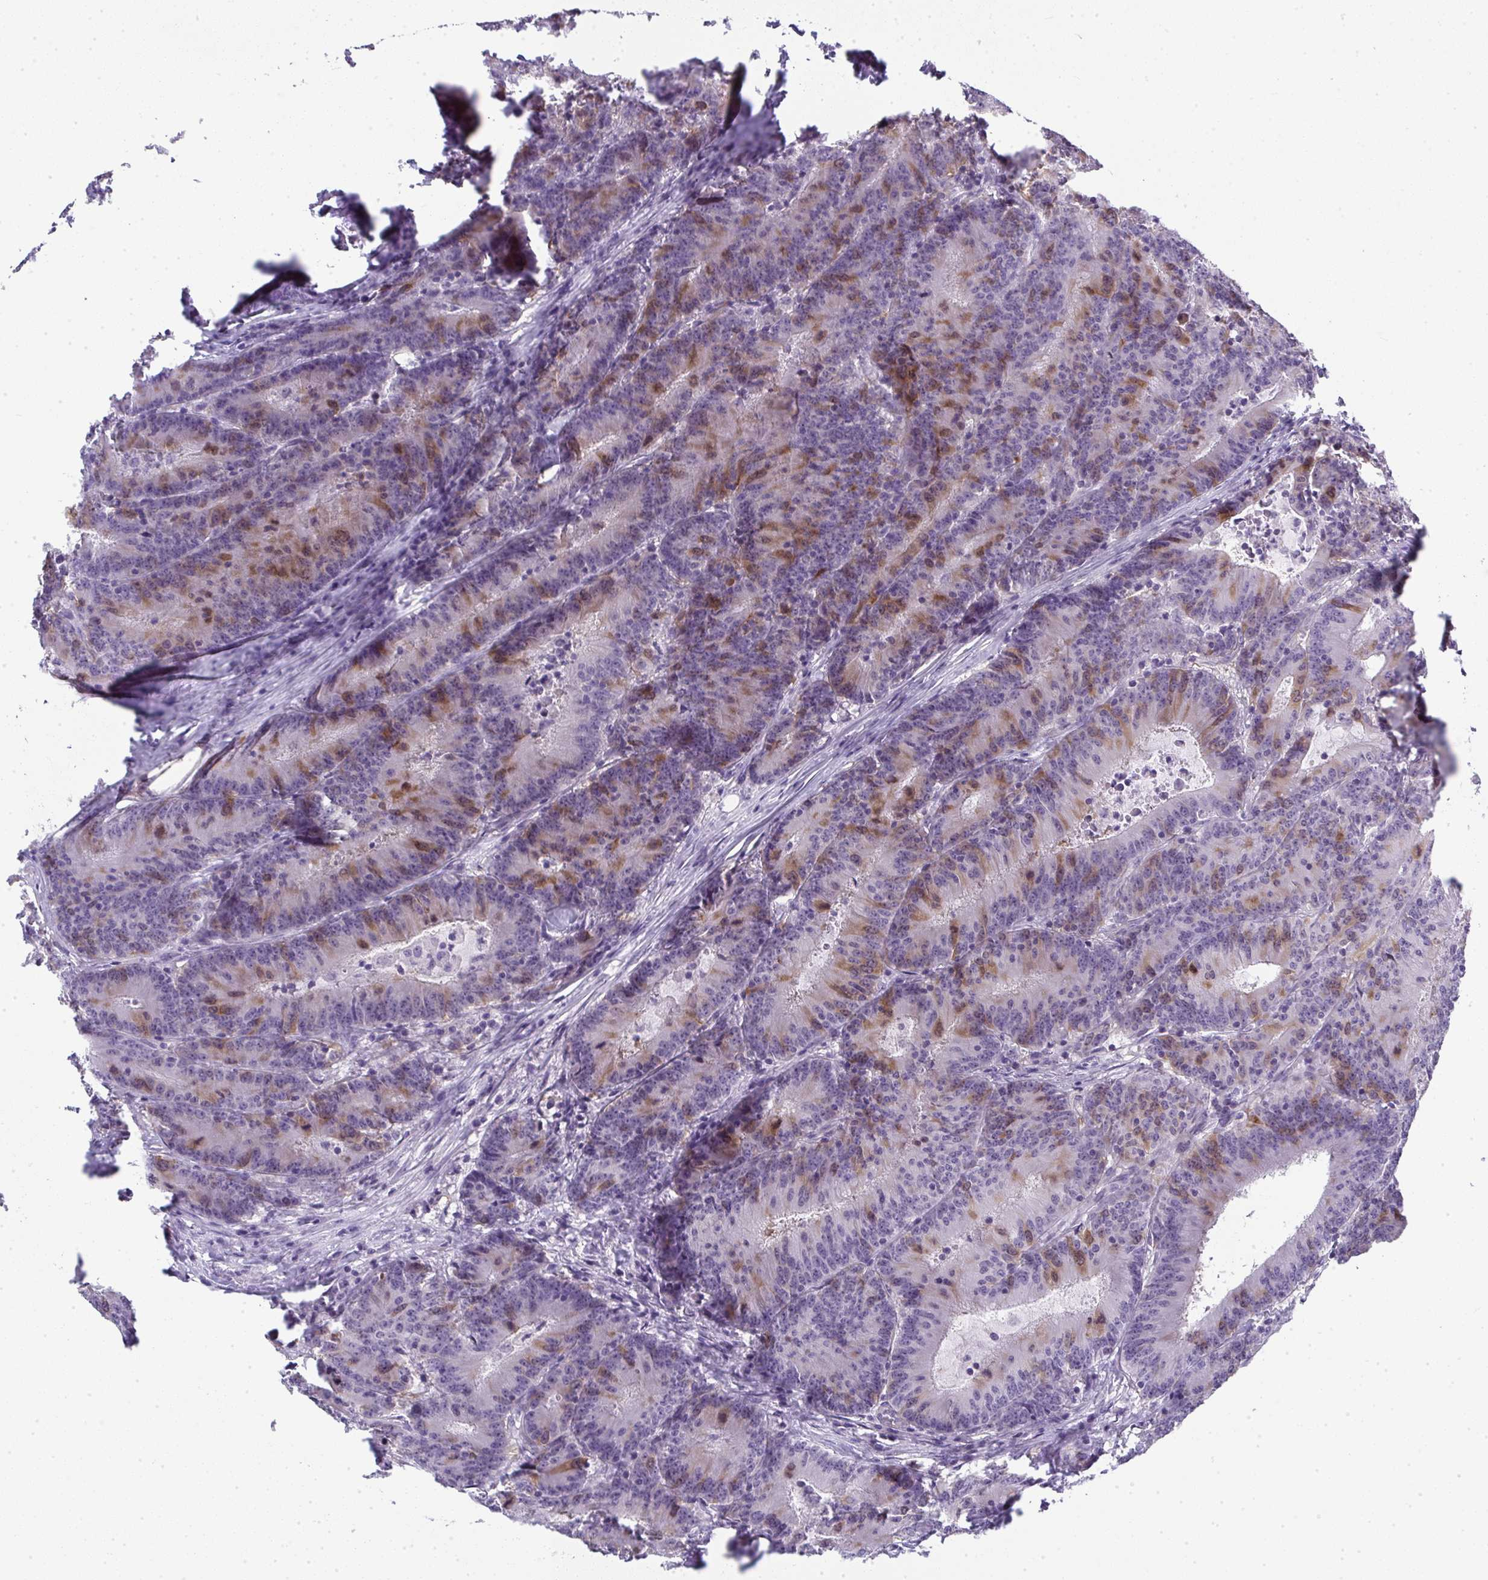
{"staining": {"intensity": "moderate", "quantity": "<25%", "location": "cytoplasmic/membranous"}, "tissue": "colorectal cancer", "cell_type": "Tumor cells", "image_type": "cancer", "snomed": [{"axis": "morphology", "description": "Adenocarcinoma, NOS"}, {"axis": "topography", "description": "Colon"}], "caption": "The immunohistochemical stain highlights moderate cytoplasmic/membranous staining in tumor cells of colorectal cancer (adenocarcinoma) tissue.", "gene": "UBE2S", "patient": {"sex": "female", "age": 78}}